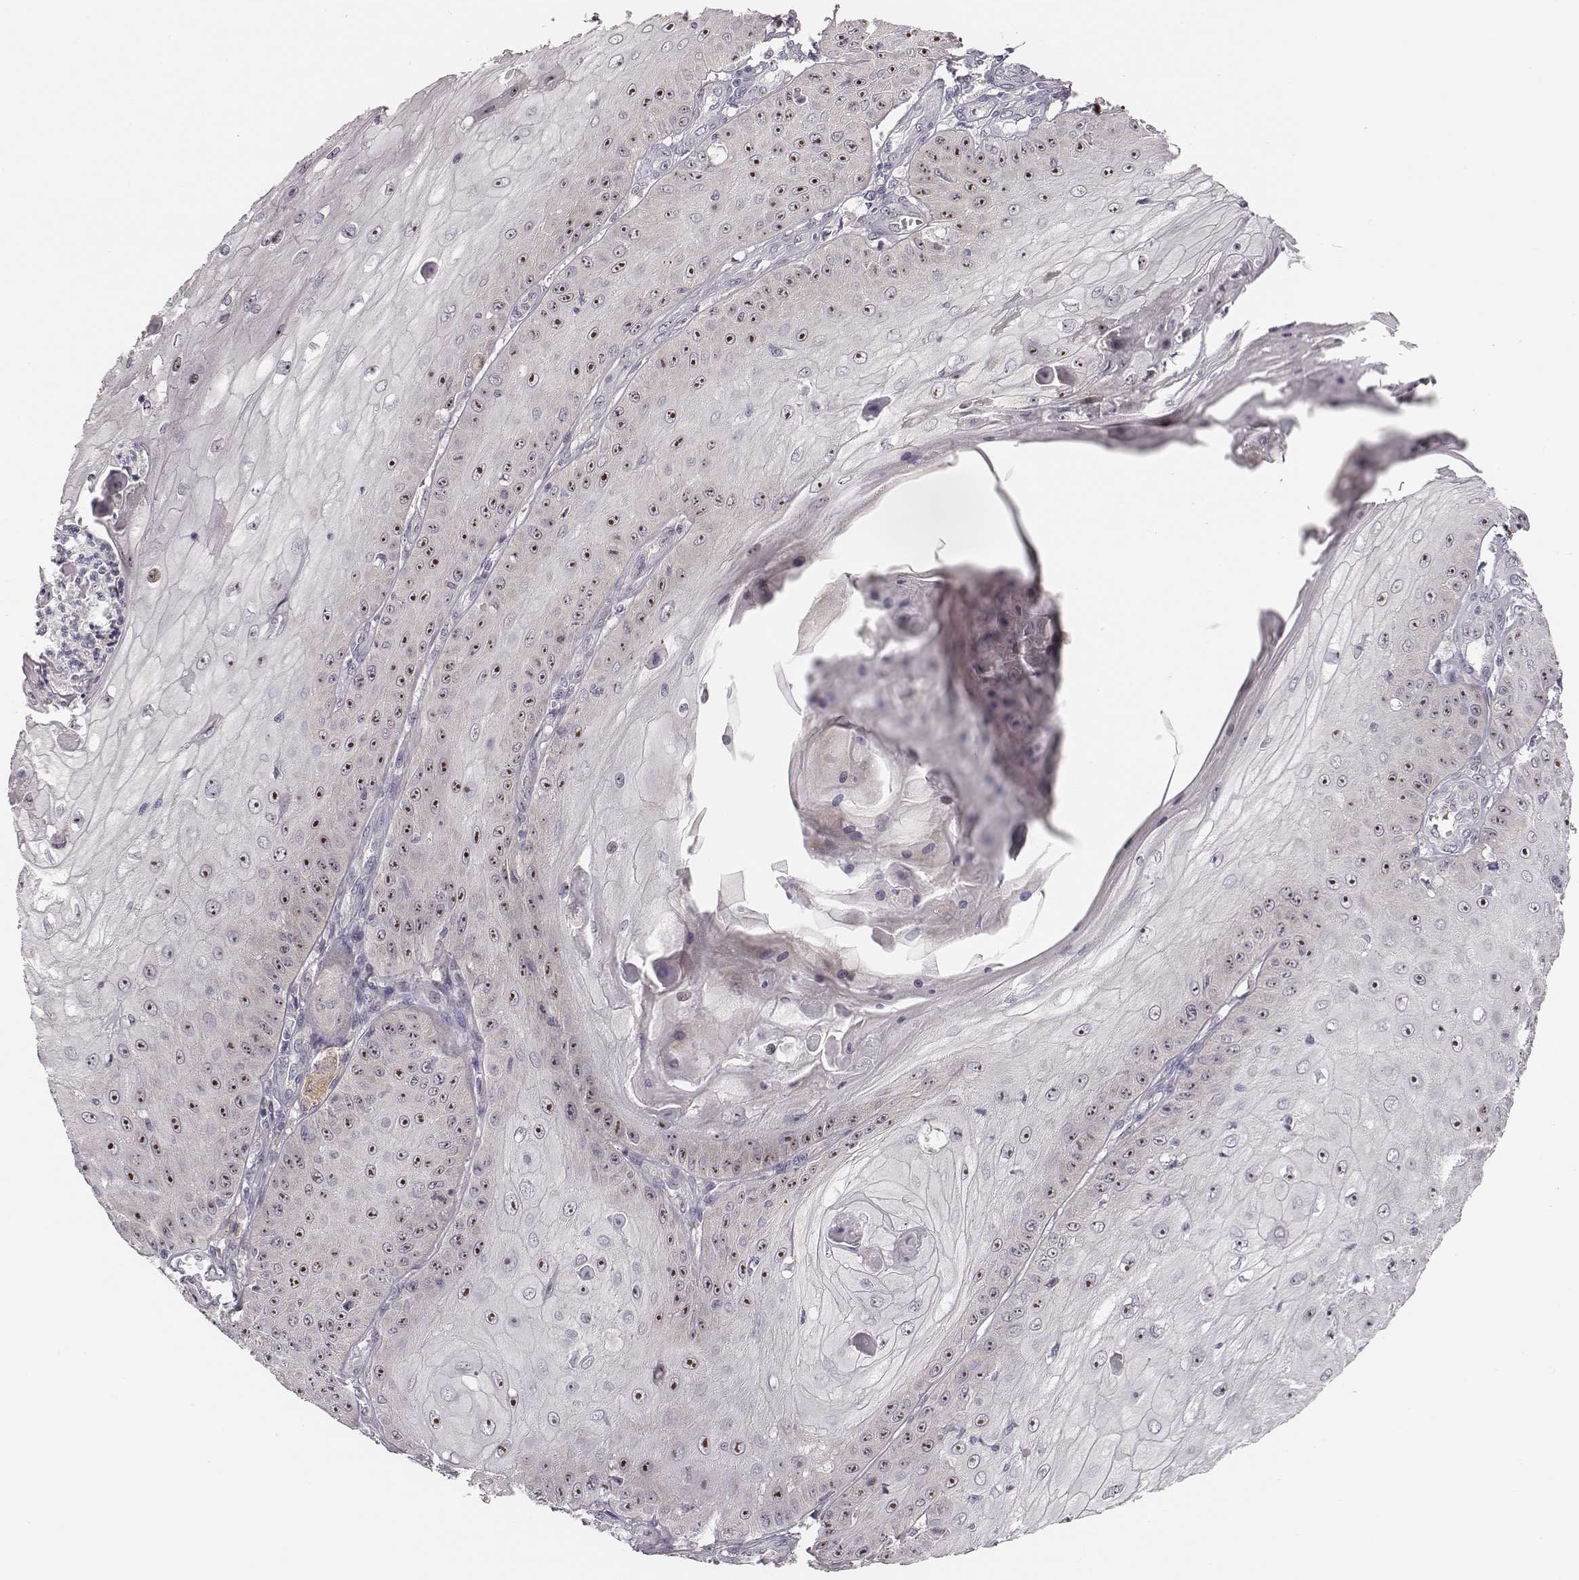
{"staining": {"intensity": "strong", "quantity": ">75%", "location": "nuclear"}, "tissue": "skin cancer", "cell_type": "Tumor cells", "image_type": "cancer", "snomed": [{"axis": "morphology", "description": "Squamous cell carcinoma, NOS"}, {"axis": "topography", "description": "Skin"}], "caption": "Human skin cancer stained for a protein (brown) exhibits strong nuclear positive staining in about >75% of tumor cells.", "gene": "NIFK", "patient": {"sex": "male", "age": 70}}